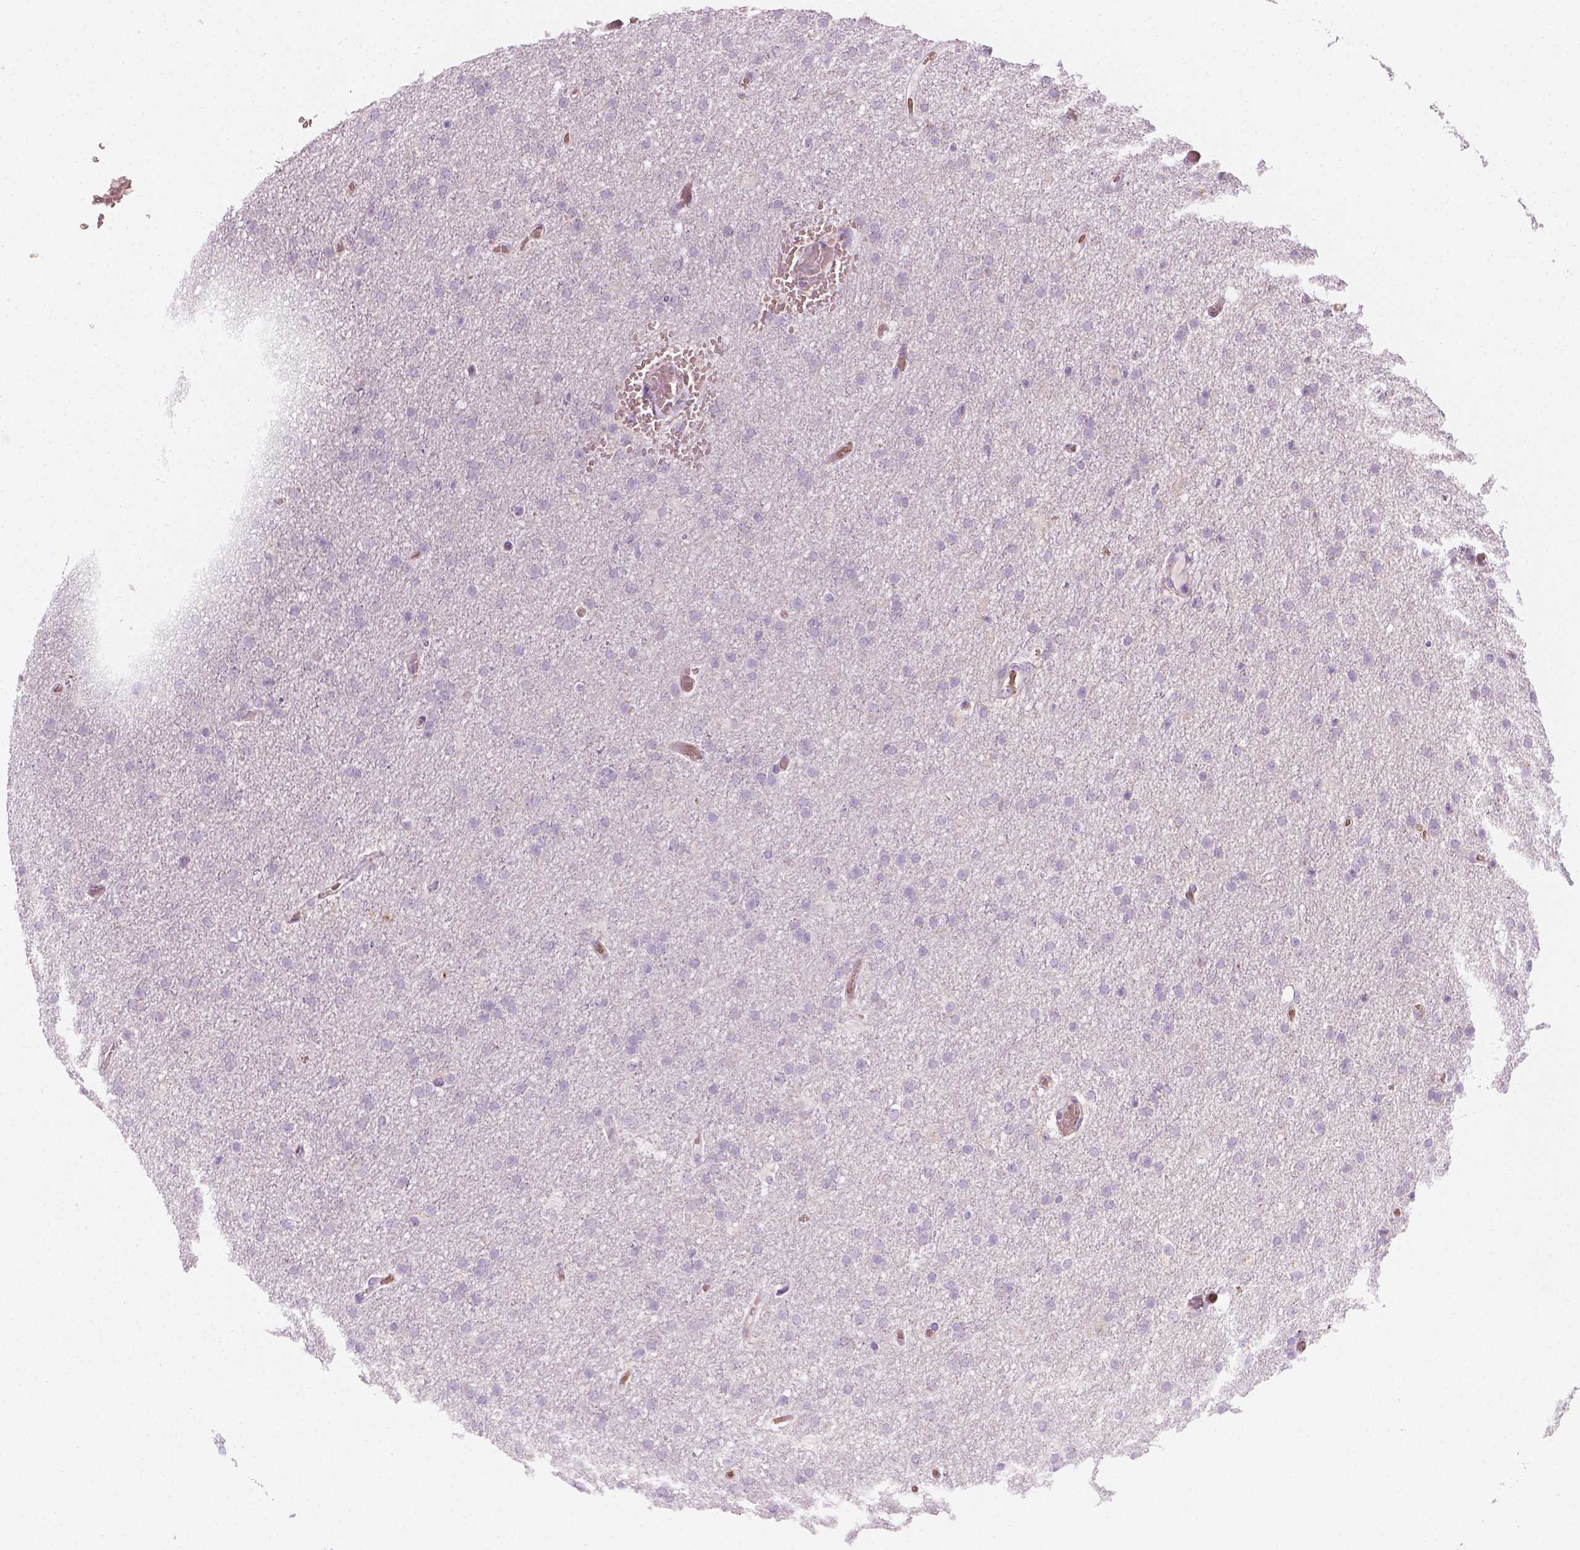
{"staining": {"intensity": "negative", "quantity": "none", "location": "none"}, "tissue": "glioma", "cell_type": "Tumor cells", "image_type": "cancer", "snomed": [{"axis": "morphology", "description": "Glioma, malignant, High grade"}, {"axis": "topography", "description": "Cerebral cortex"}], "caption": "Tumor cells show no significant protein staining in malignant glioma (high-grade).", "gene": "CES1", "patient": {"sex": "male", "age": 70}}